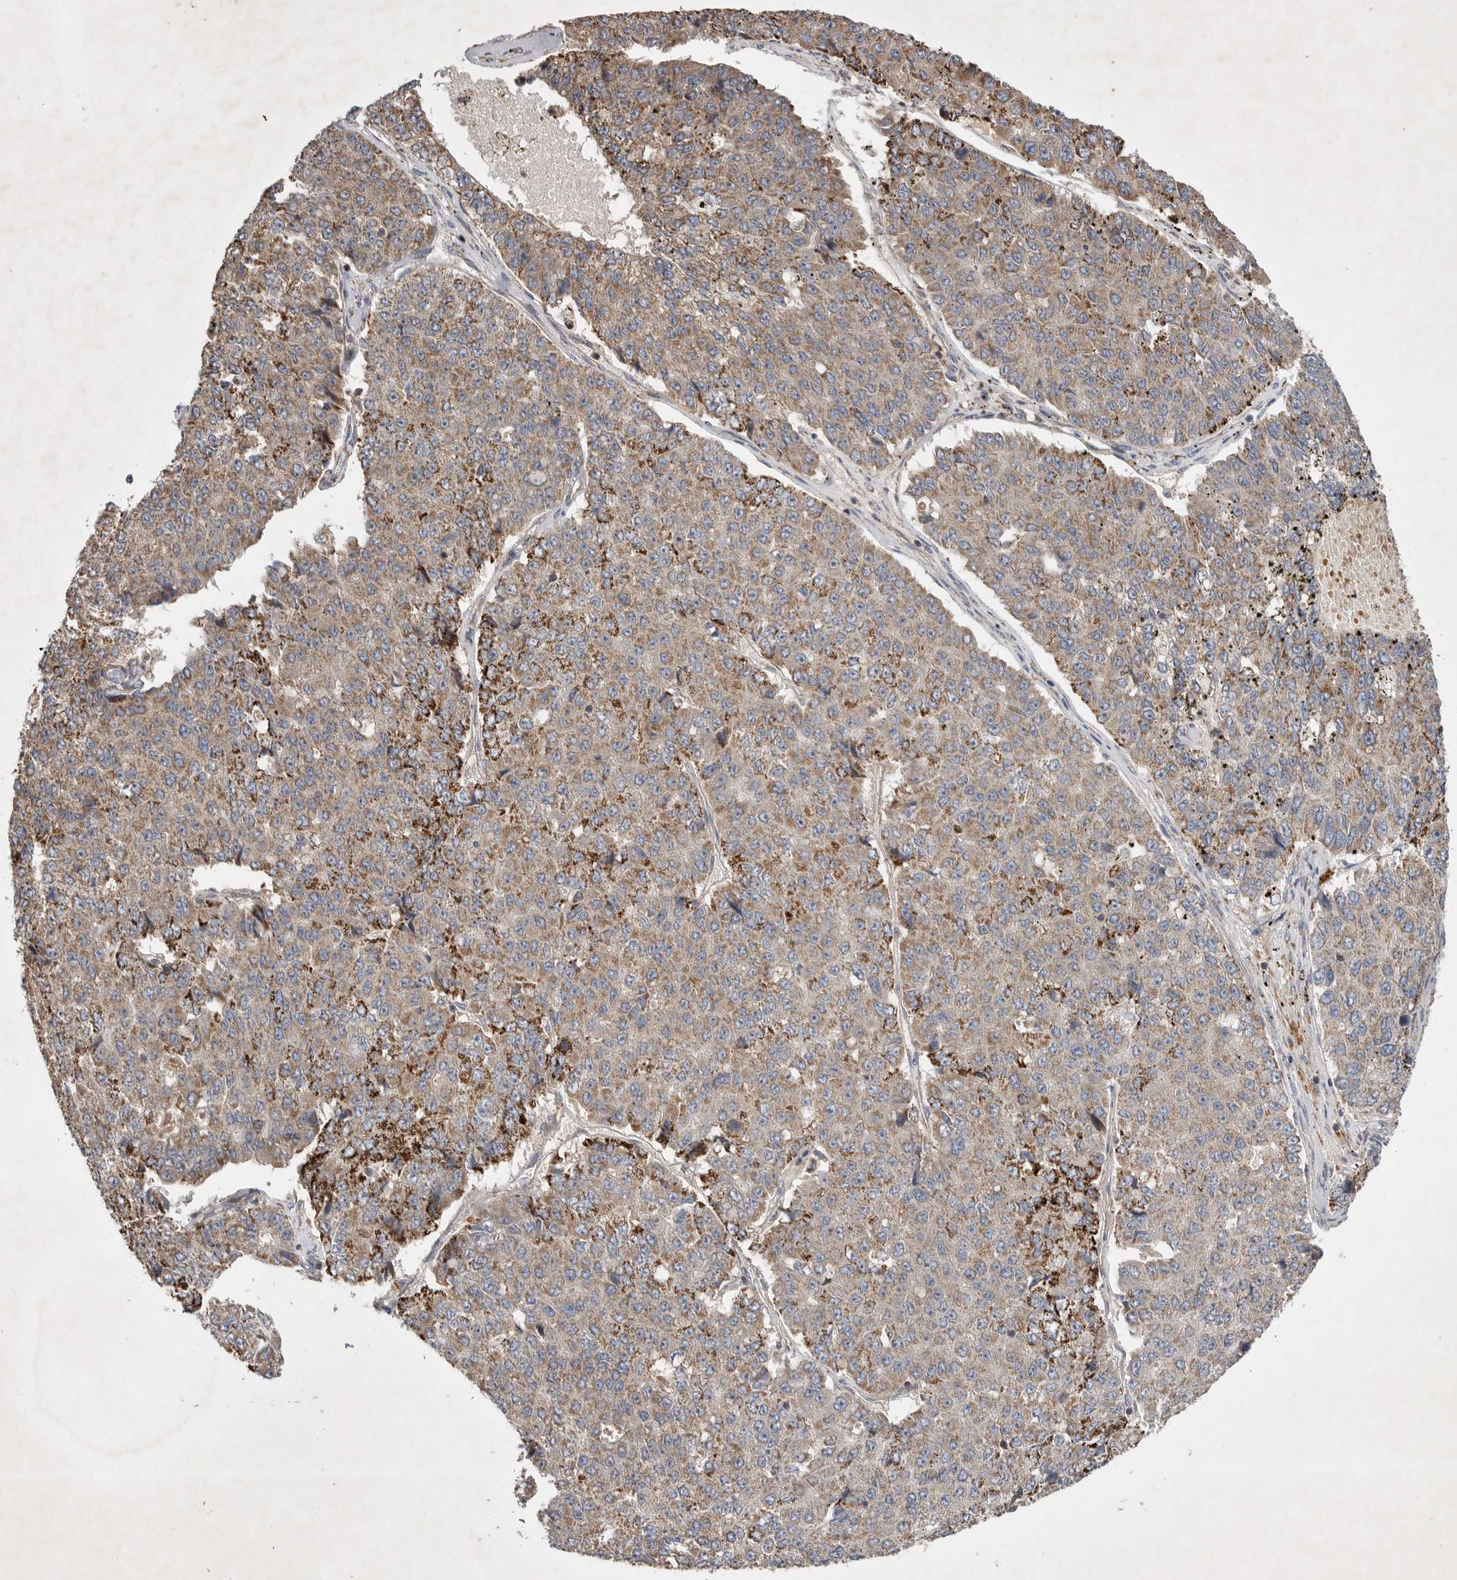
{"staining": {"intensity": "strong", "quantity": ">75%", "location": "cytoplasmic/membranous"}, "tissue": "pancreatic cancer", "cell_type": "Tumor cells", "image_type": "cancer", "snomed": [{"axis": "morphology", "description": "Adenocarcinoma, NOS"}, {"axis": "topography", "description": "Pancreas"}], "caption": "This is an image of immunohistochemistry staining of pancreatic cancer, which shows strong positivity in the cytoplasmic/membranous of tumor cells.", "gene": "KIF21B", "patient": {"sex": "male", "age": 50}}